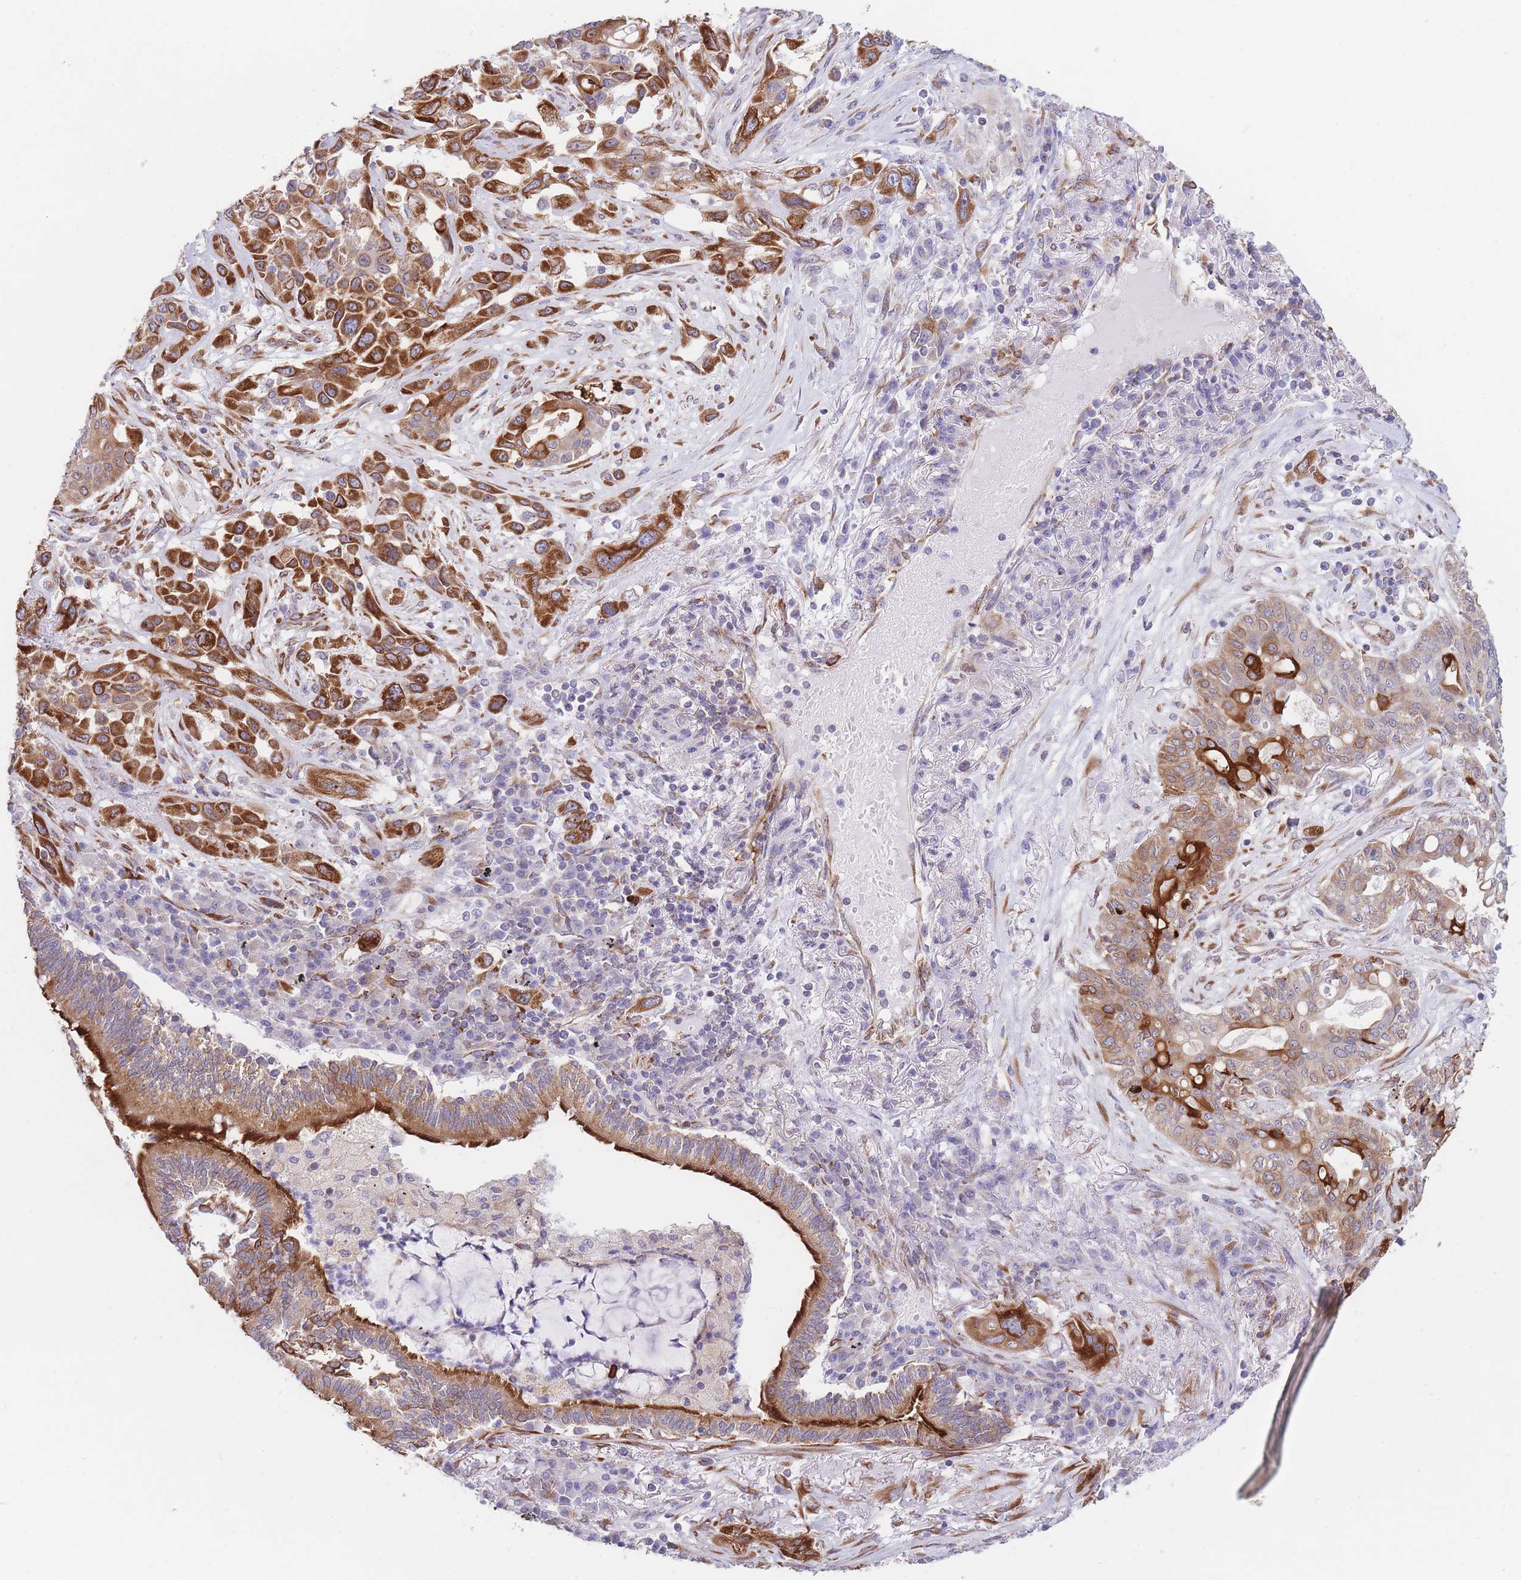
{"staining": {"intensity": "strong", "quantity": "25%-75%", "location": "cytoplasmic/membranous"}, "tissue": "lung cancer", "cell_type": "Tumor cells", "image_type": "cancer", "snomed": [{"axis": "morphology", "description": "Squamous cell carcinoma, NOS"}, {"axis": "topography", "description": "Lung"}], "caption": "There is high levels of strong cytoplasmic/membranous expression in tumor cells of lung cancer (squamous cell carcinoma), as demonstrated by immunohistochemical staining (brown color).", "gene": "AK9", "patient": {"sex": "female", "age": 70}}